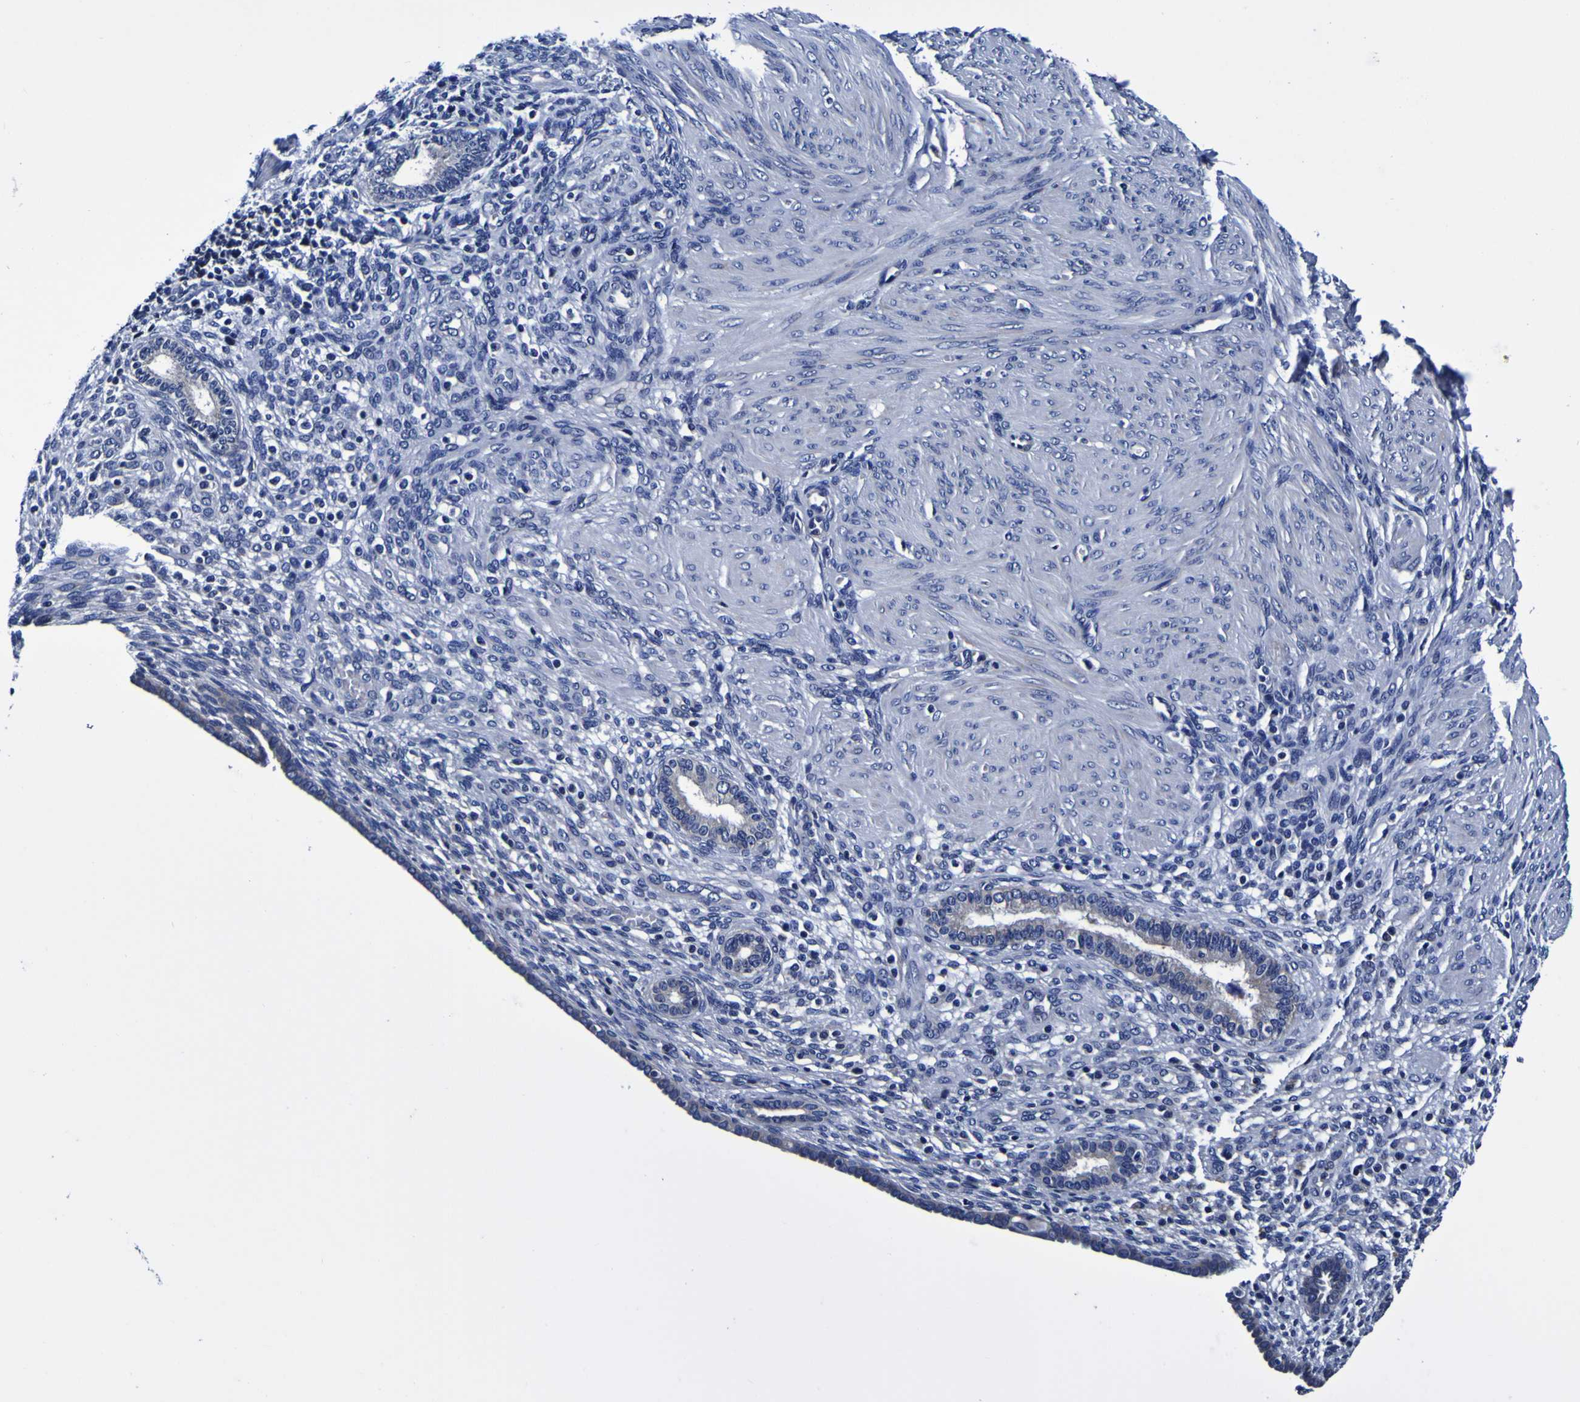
{"staining": {"intensity": "negative", "quantity": "none", "location": "none"}, "tissue": "endometrium", "cell_type": "Cells in endometrial stroma", "image_type": "normal", "snomed": [{"axis": "morphology", "description": "Normal tissue, NOS"}, {"axis": "topography", "description": "Endometrium"}], "caption": "Immunohistochemistry image of normal endometrium stained for a protein (brown), which shows no positivity in cells in endometrial stroma.", "gene": "PDLIM4", "patient": {"sex": "female", "age": 72}}